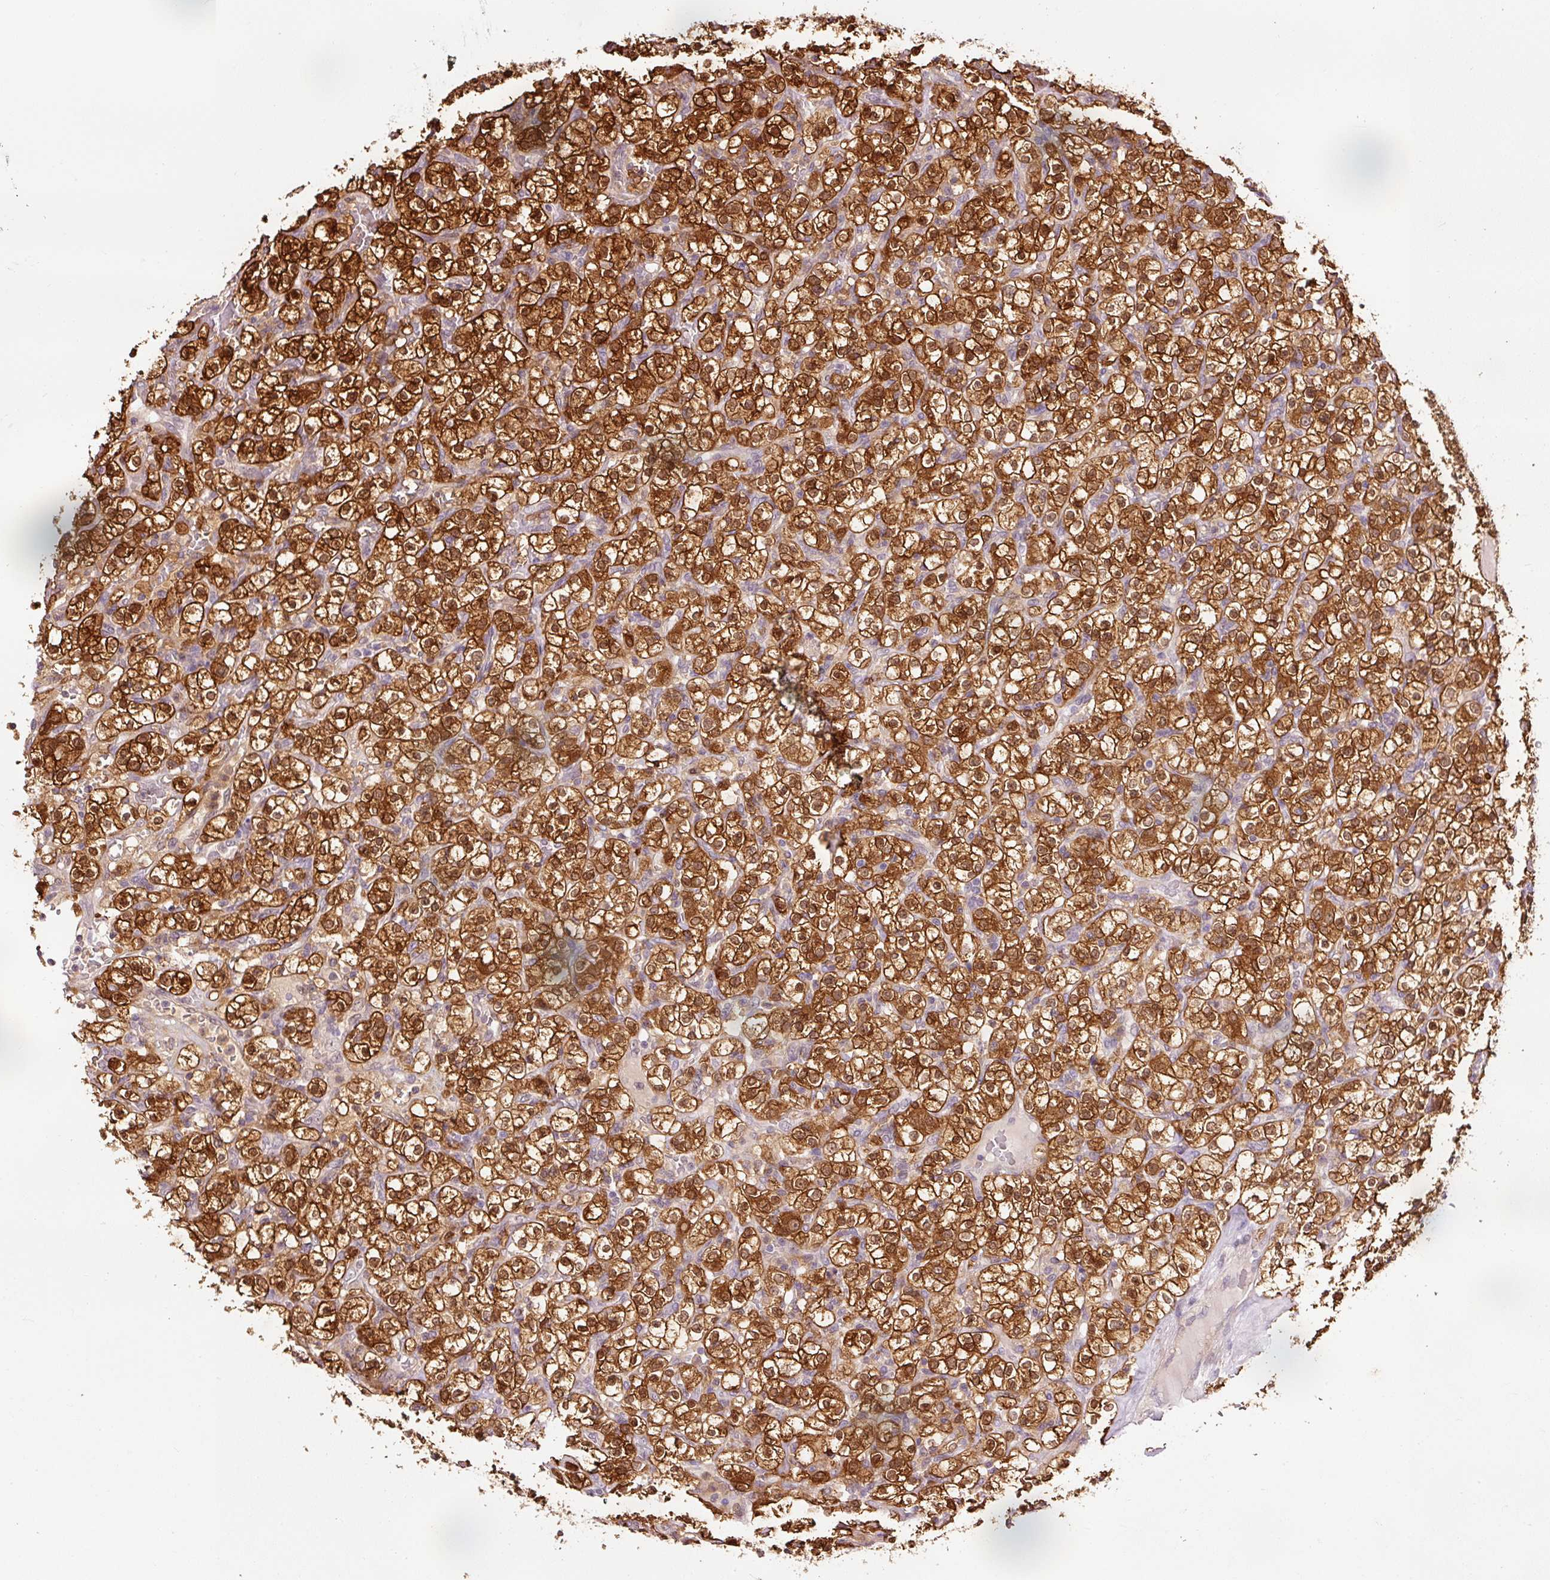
{"staining": {"intensity": "strong", "quantity": ">75%", "location": "cytoplasmic/membranous,nuclear"}, "tissue": "renal cancer", "cell_type": "Tumor cells", "image_type": "cancer", "snomed": [{"axis": "morphology", "description": "Normal tissue, NOS"}, {"axis": "morphology", "description": "Adenocarcinoma, NOS"}, {"axis": "topography", "description": "Kidney"}], "caption": "Immunohistochemical staining of human renal adenocarcinoma demonstrates strong cytoplasmic/membranous and nuclear protein staining in about >75% of tumor cells. Using DAB (3,3'-diaminobenzidine) (brown) and hematoxylin (blue) stains, captured at high magnification using brightfield microscopy.", "gene": "FBXL14", "patient": {"sex": "female", "age": 72}}